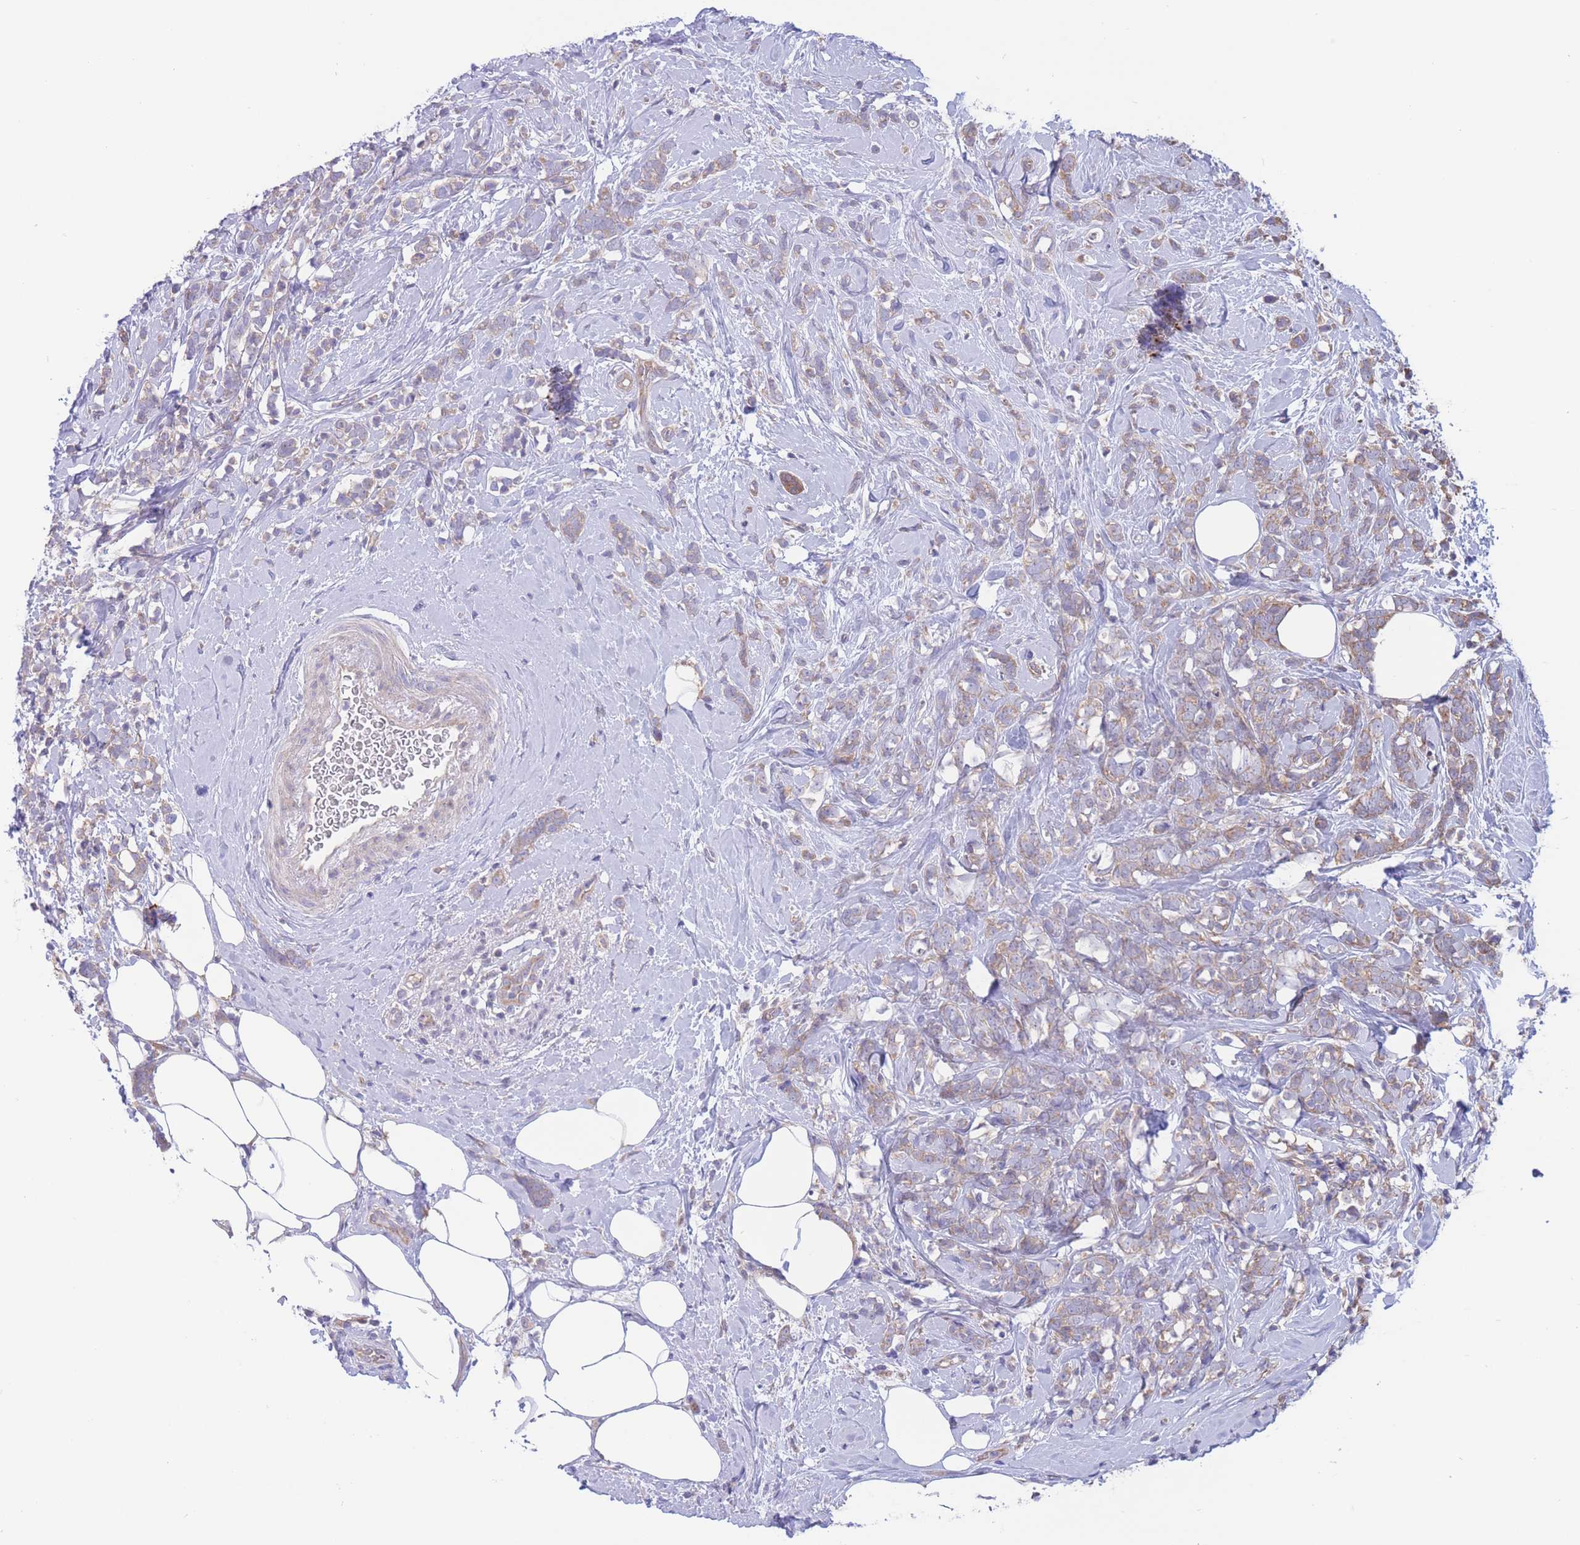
{"staining": {"intensity": "moderate", "quantity": ">75%", "location": "cytoplasmic/membranous"}, "tissue": "breast cancer", "cell_type": "Tumor cells", "image_type": "cancer", "snomed": [{"axis": "morphology", "description": "Lobular carcinoma"}, {"axis": "topography", "description": "Breast"}], "caption": "This histopathology image displays immunohistochemistry staining of lobular carcinoma (breast), with medium moderate cytoplasmic/membranous staining in approximately >75% of tumor cells.", "gene": "ALS2CL", "patient": {"sex": "female", "age": 58}}